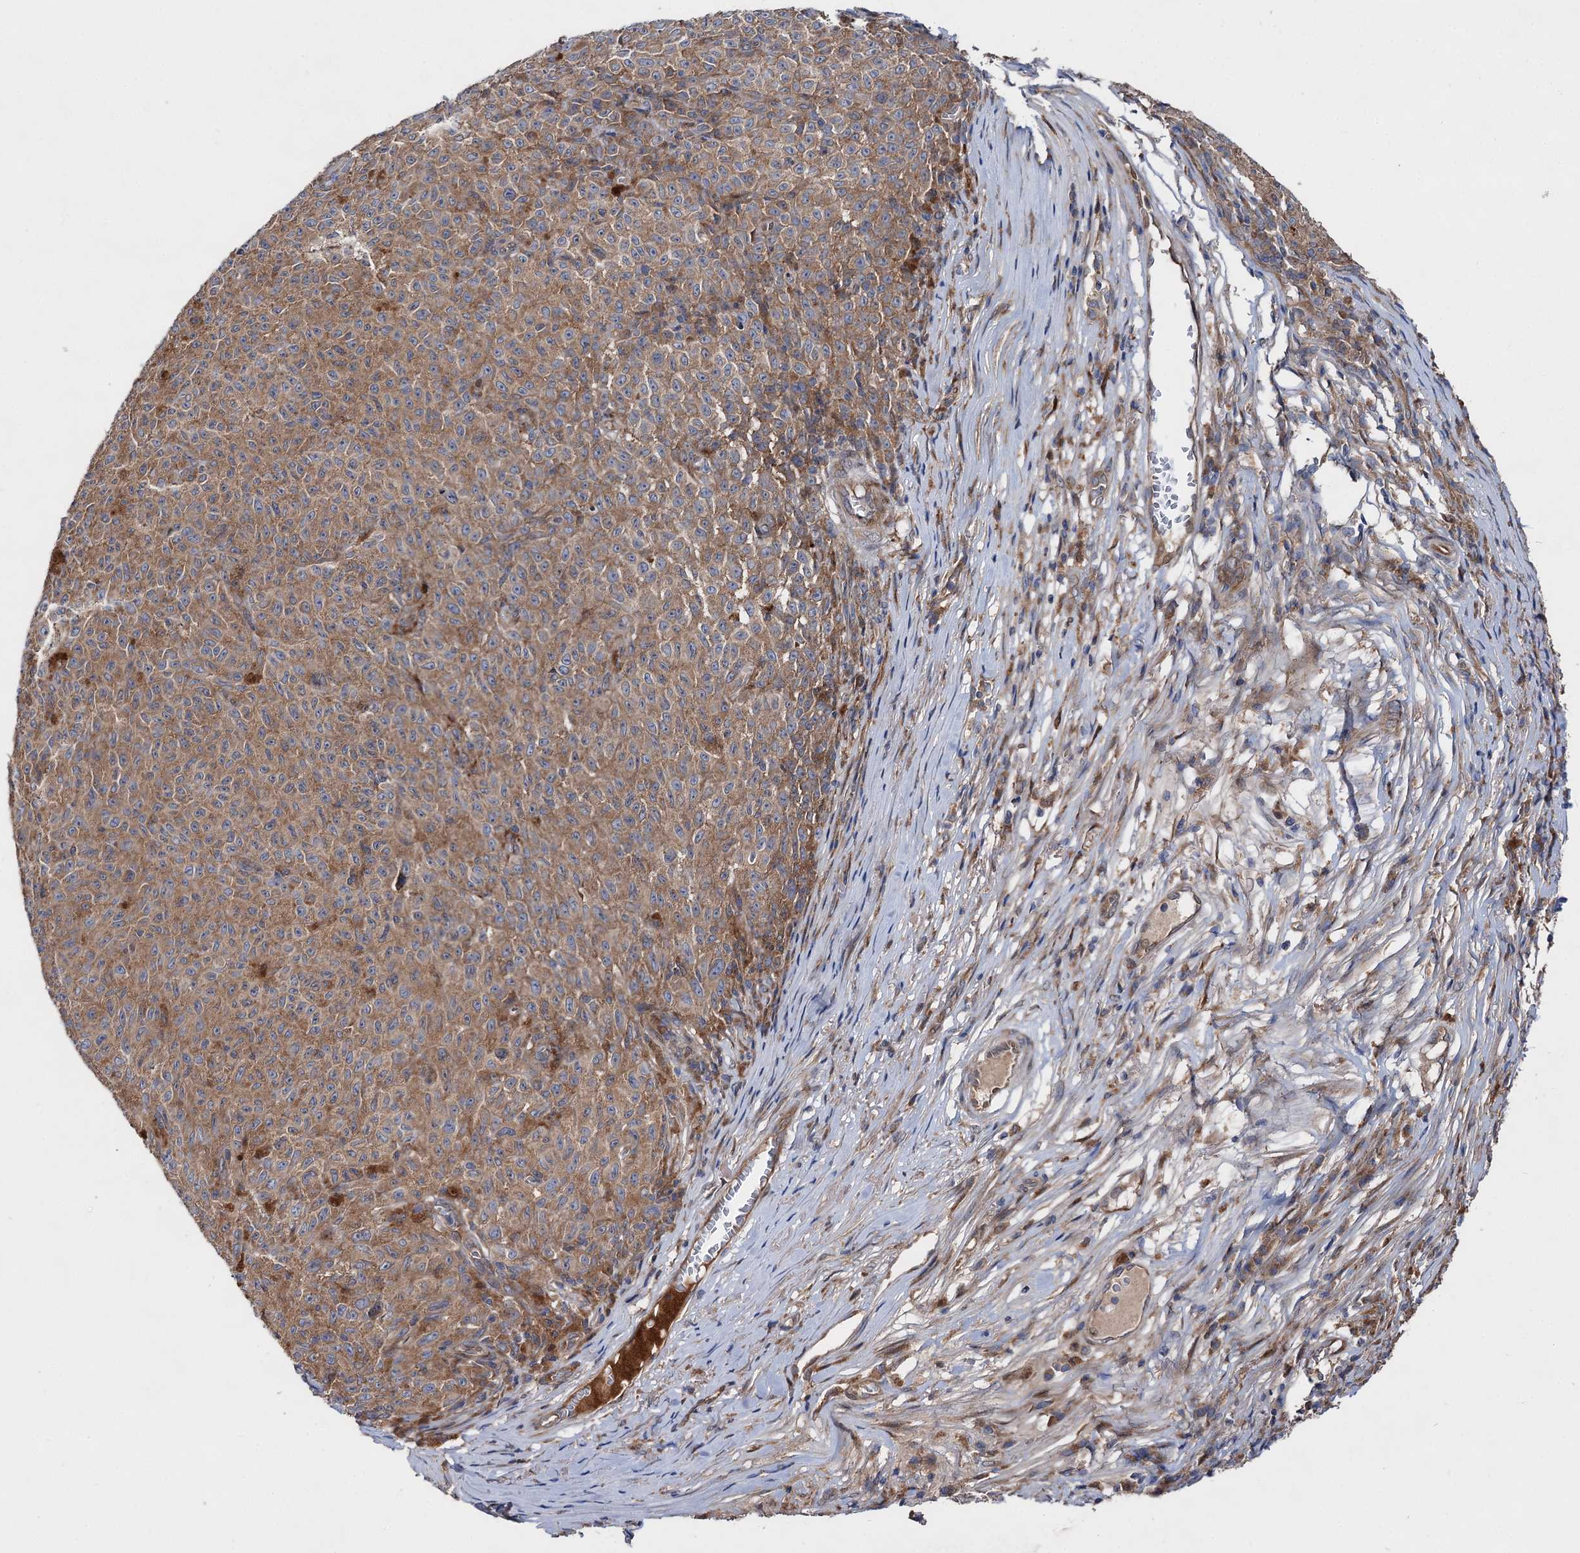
{"staining": {"intensity": "weak", "quantity": ">75%", "location": "cytoplasmic/membranous"}, "tissue": "melanoma", "cell_type": "Tumor cells", "image_type": "cancer", "snomed": [{"axis": "morphology", "description": "Malignant melanoma, NOS"}, {"axis": "topography", "description": "Skin"}], "caption": "Melanoma stained with a protein marker shows weak staining in tumor cells.", "gene": "NAA25", "patient": {"sex": "female", "age": 82}}